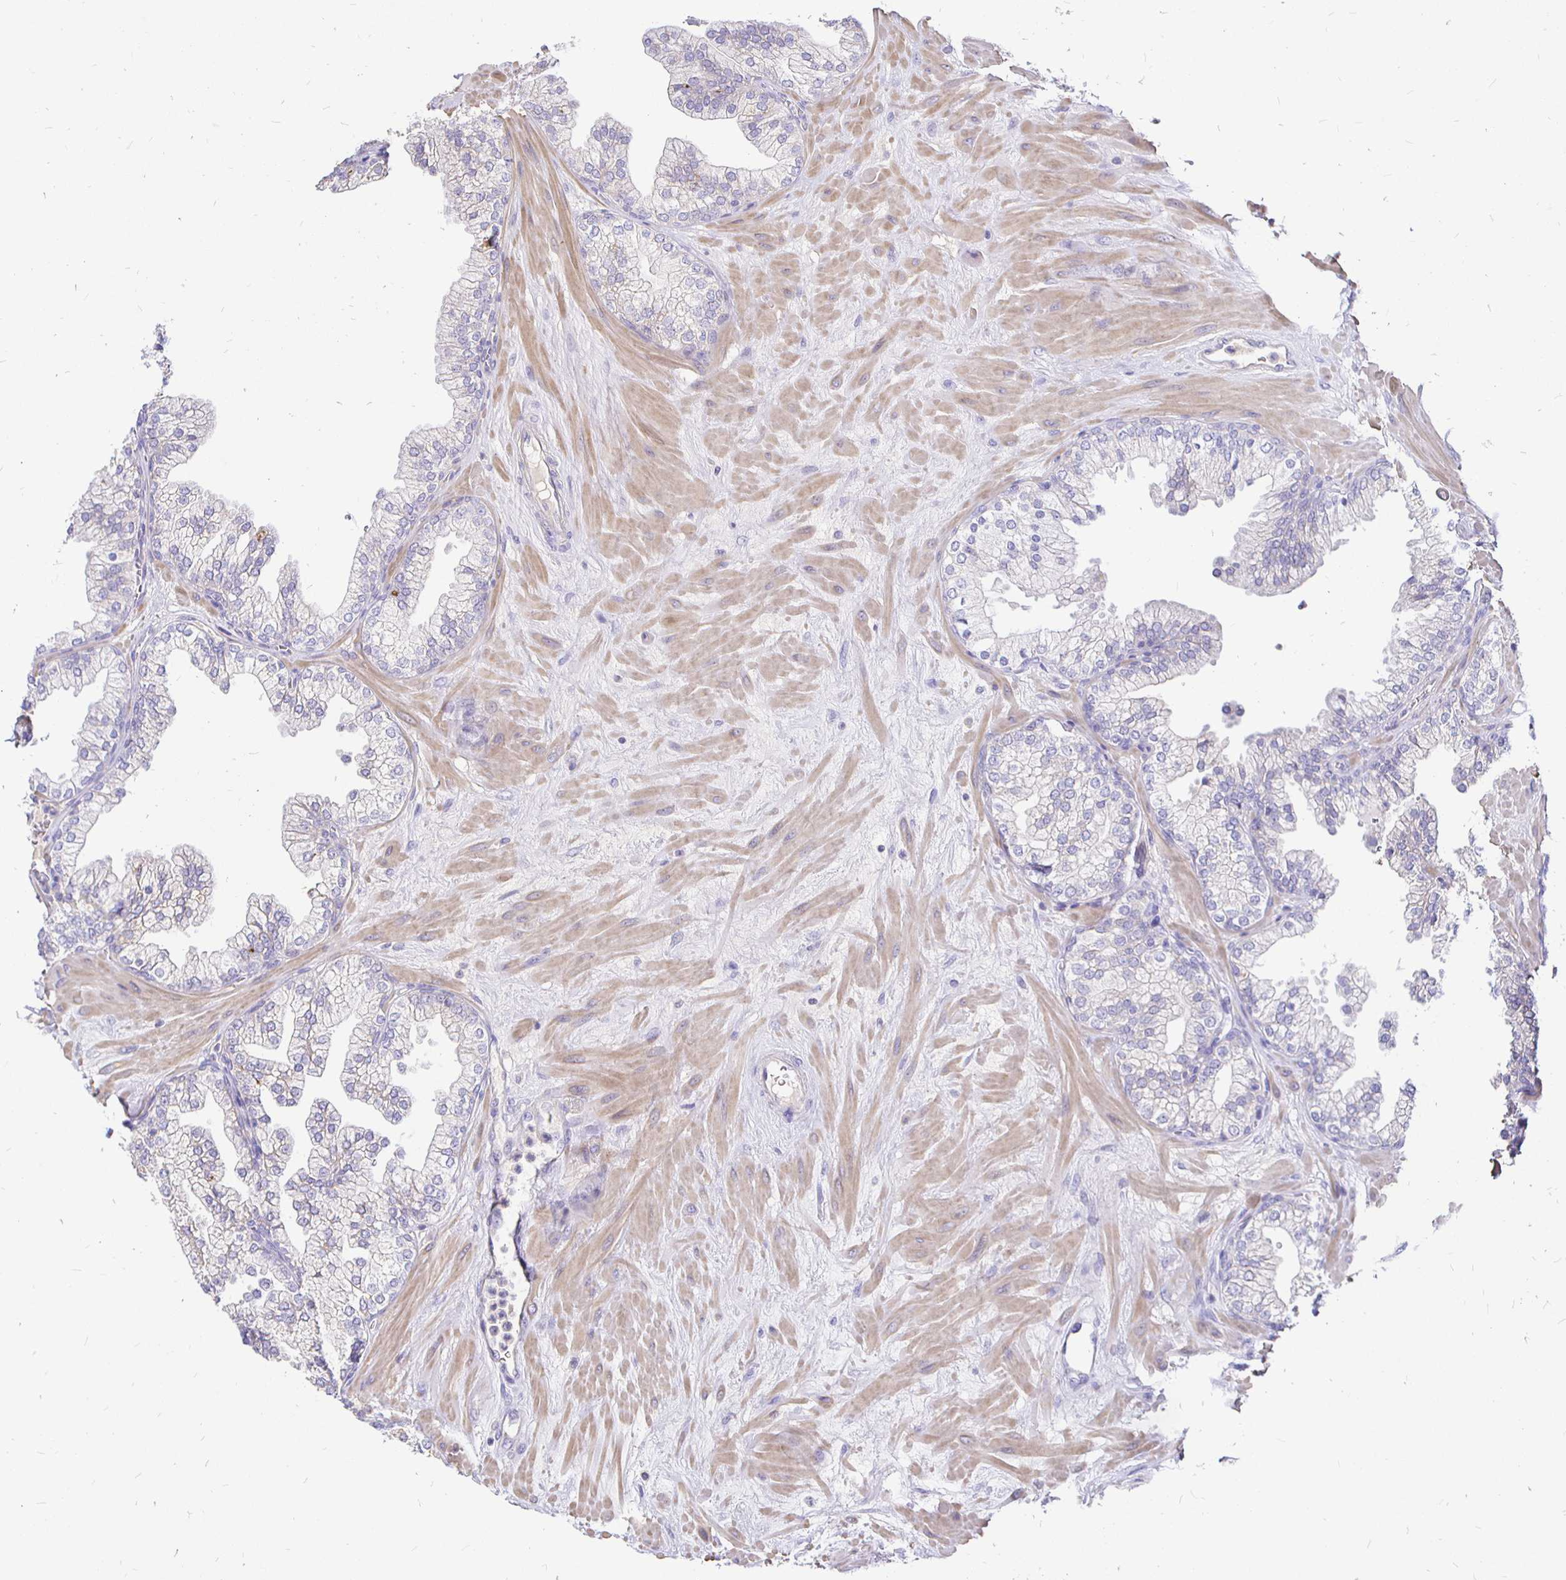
{"staining": {"intensity": "negative", "quantity": "none", "location": "none"}, "tissue": "prostate", "cell_type": "Glandular cells", "image_type": "normal", "snomed": [{"axis": "morphology", "description": "Normal tissue, NOS"}, {"axis": "topography", "description": "Prostate"}, {"axis": "topography", "description": "Peripheral nerve tissue"}], "caption": "IHC of unremarkable human prostate demonstrates no expression in glandular cells.", "gene": "NECAB1", "patient": {"sex": "male", "age": 61}}